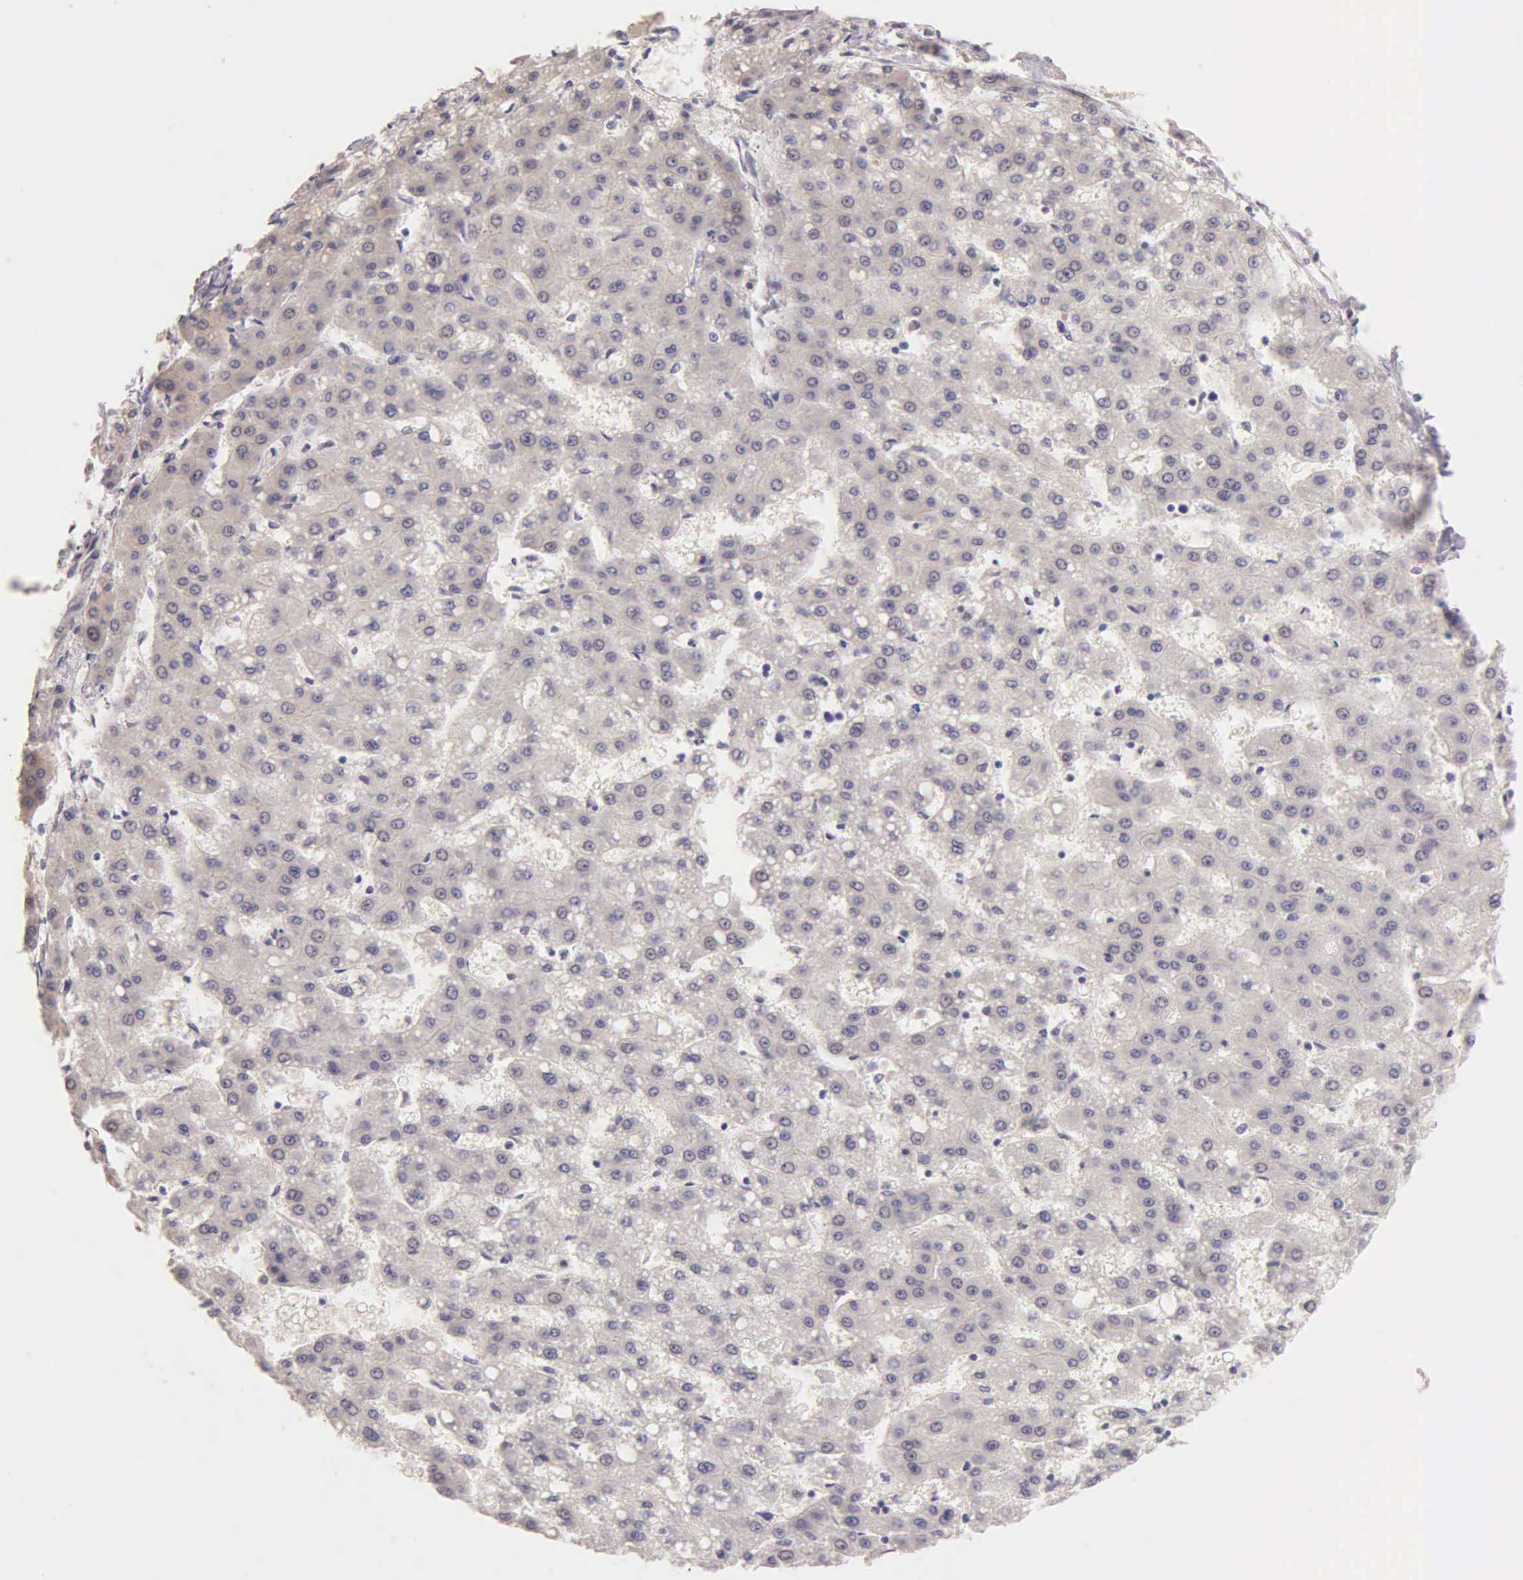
{"staining": {"intensity": "negative", "quantity": "none", "location": "none"}, "tissue": "liver cancer", "cell_type": "Tumor cells", "image_type": "cancer", "snomed": [{"axis": "morphology", "description": "Carcinoma, Hepatocellular, NOS"}, {"axis": "topography", "description": "Liver"}], "caption": "Liver cancer was stained to show a protein in brown. There is no significant positivity in tumor cells.", "gene": "ESR1", "patient": {"sex": "female", "age": 52}}